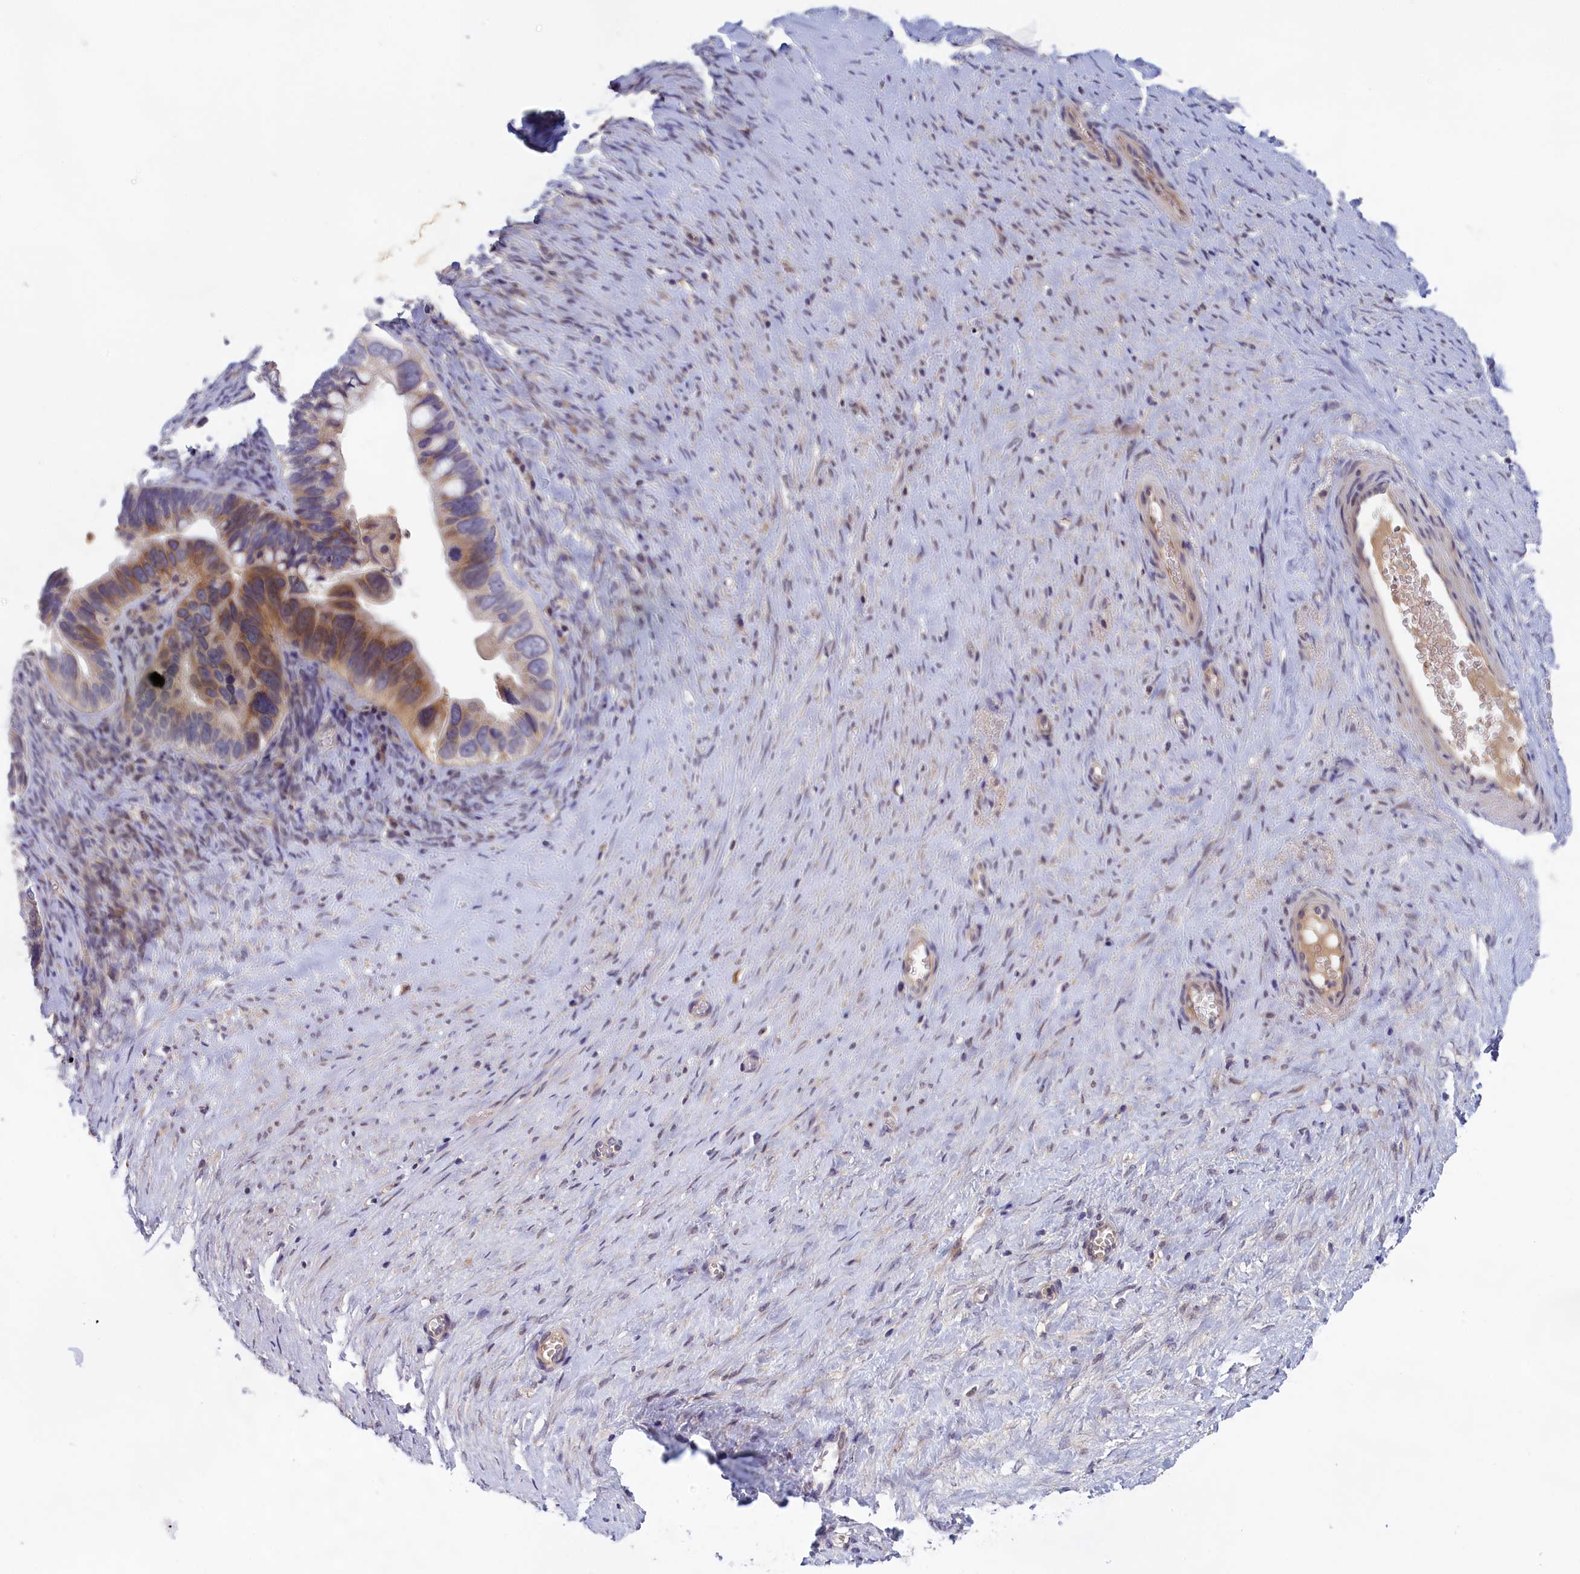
{"staining": {"intensity": "moderate", "quantity": "<25%", "location": "cytoplasmic/membranous"}, "tissue": "ovarian cancer", "cell_type": "Tumor cells", "image_type": "cancer", "snomed": [{"axis": "morphology", "description": "Cystadenocarcinoma, serous, NOS"}, {"axis": "topography", "description": "Ovary"}], "caption": "A brown stain highlights moderate cytoplasmic/membranous positivity of a protein in human ovarian cancer tumor cells.", "gene": "IGFALS", "patient": {"sex": "female", "age": 56}}